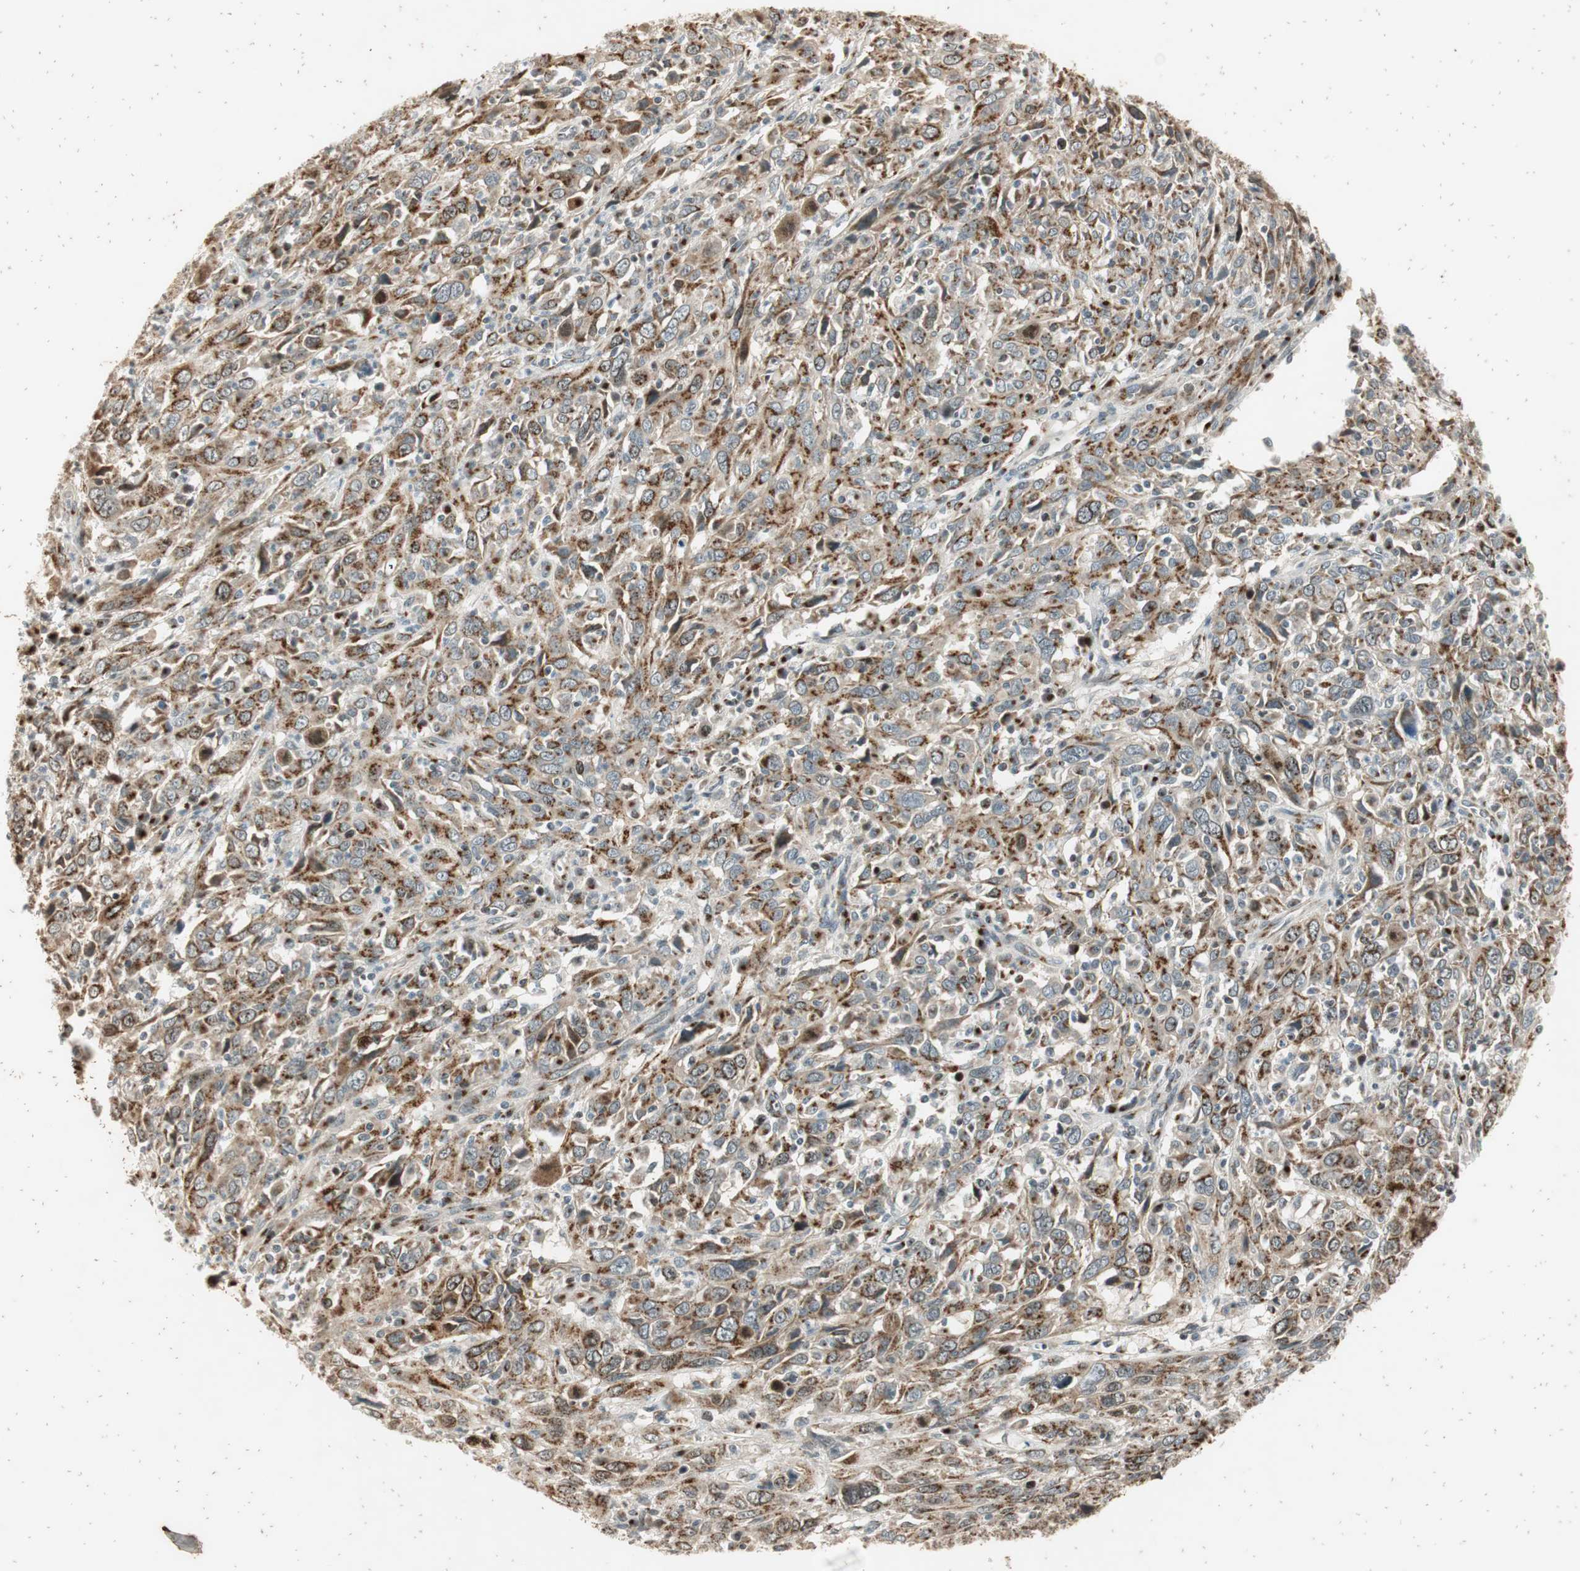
{"staining": {"intensity": "moderate", "quantity": ">75%", "location": "cytoplasmic/membranous"}, "tissue": "cervical cancer", "cell_type": "Tumor cells", "image_type": "cancer", "snomed": [{"axis": "morphology", "description": "Squamous cell carcinoma, NOS"}, {"axis": "topography", "description": "Cervix"}], "caption": "Immunohistochemistry (IHC) micrograph of neoplastic tissue: human cervical cancer (squamous cell carcinoma) stained using immunohistochemistry displays medium levels of moderate protein expression localized specifically in the cytoplasmic/membranous of tumor cells, appearing as a cytoplasmic/membranous brown color.", "gene": "NEO1", "patient": {"sex": "female", "age": 46}}